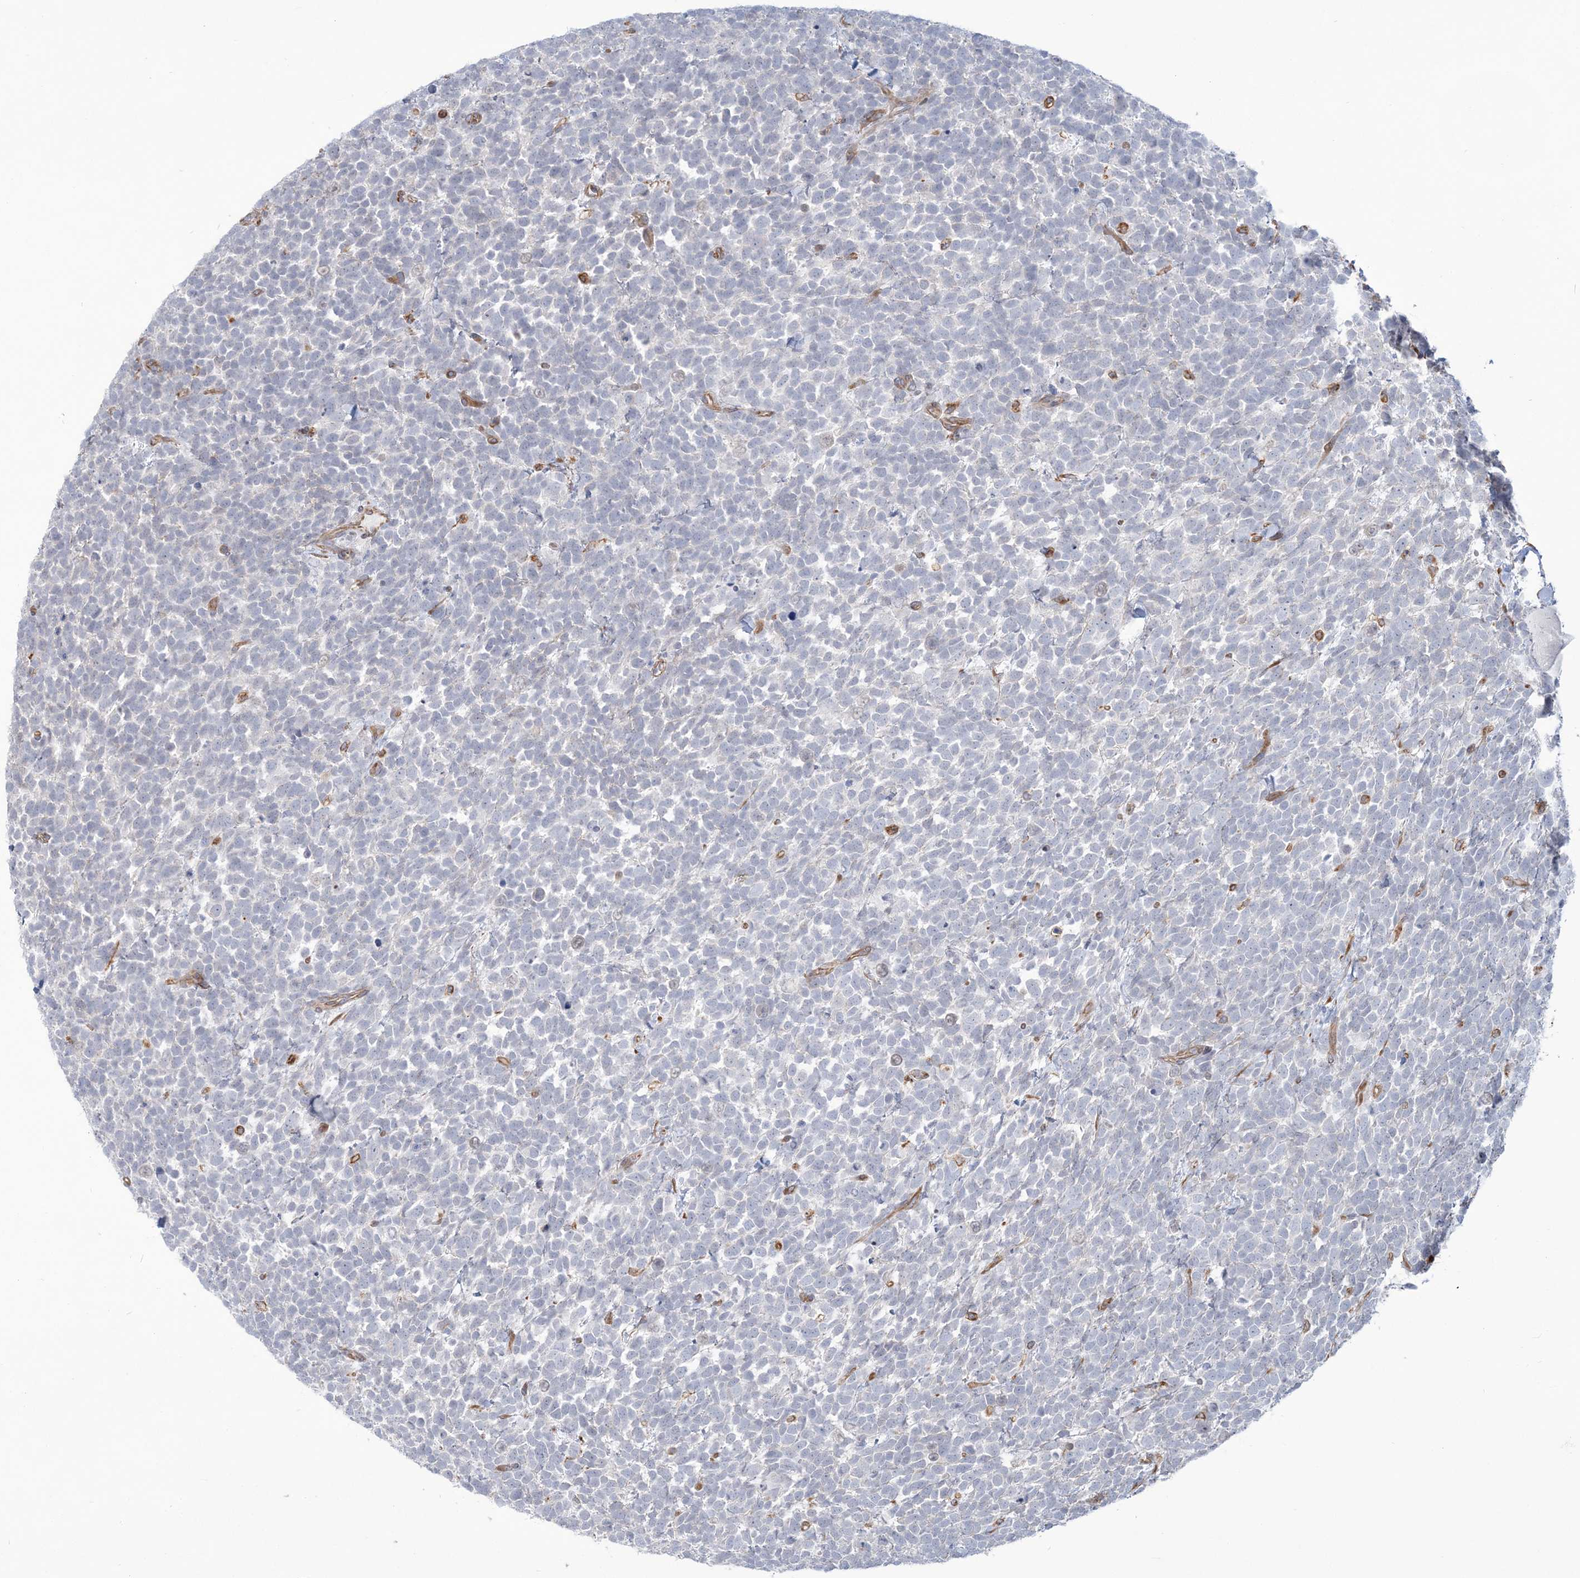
{"staining": {"intensity": "negative", "quantity": "none", "location": "none"}, "tissue": "urothelial cancer", "cell_type": "Tumor cells", "image_type": "cancer", "snomed": [{"axis": "morphology", "description": "Urothelial carcinoma, High grade"}, {"axis": "topography", "description": "Urinary bladder"}], "caption": "DAB immunohistochemical staining of urothelial cancer demonstrates no significant positivity in tumor cells.", "gene": "ZNF821", "patient": {"sex": "female", "age": 82}}